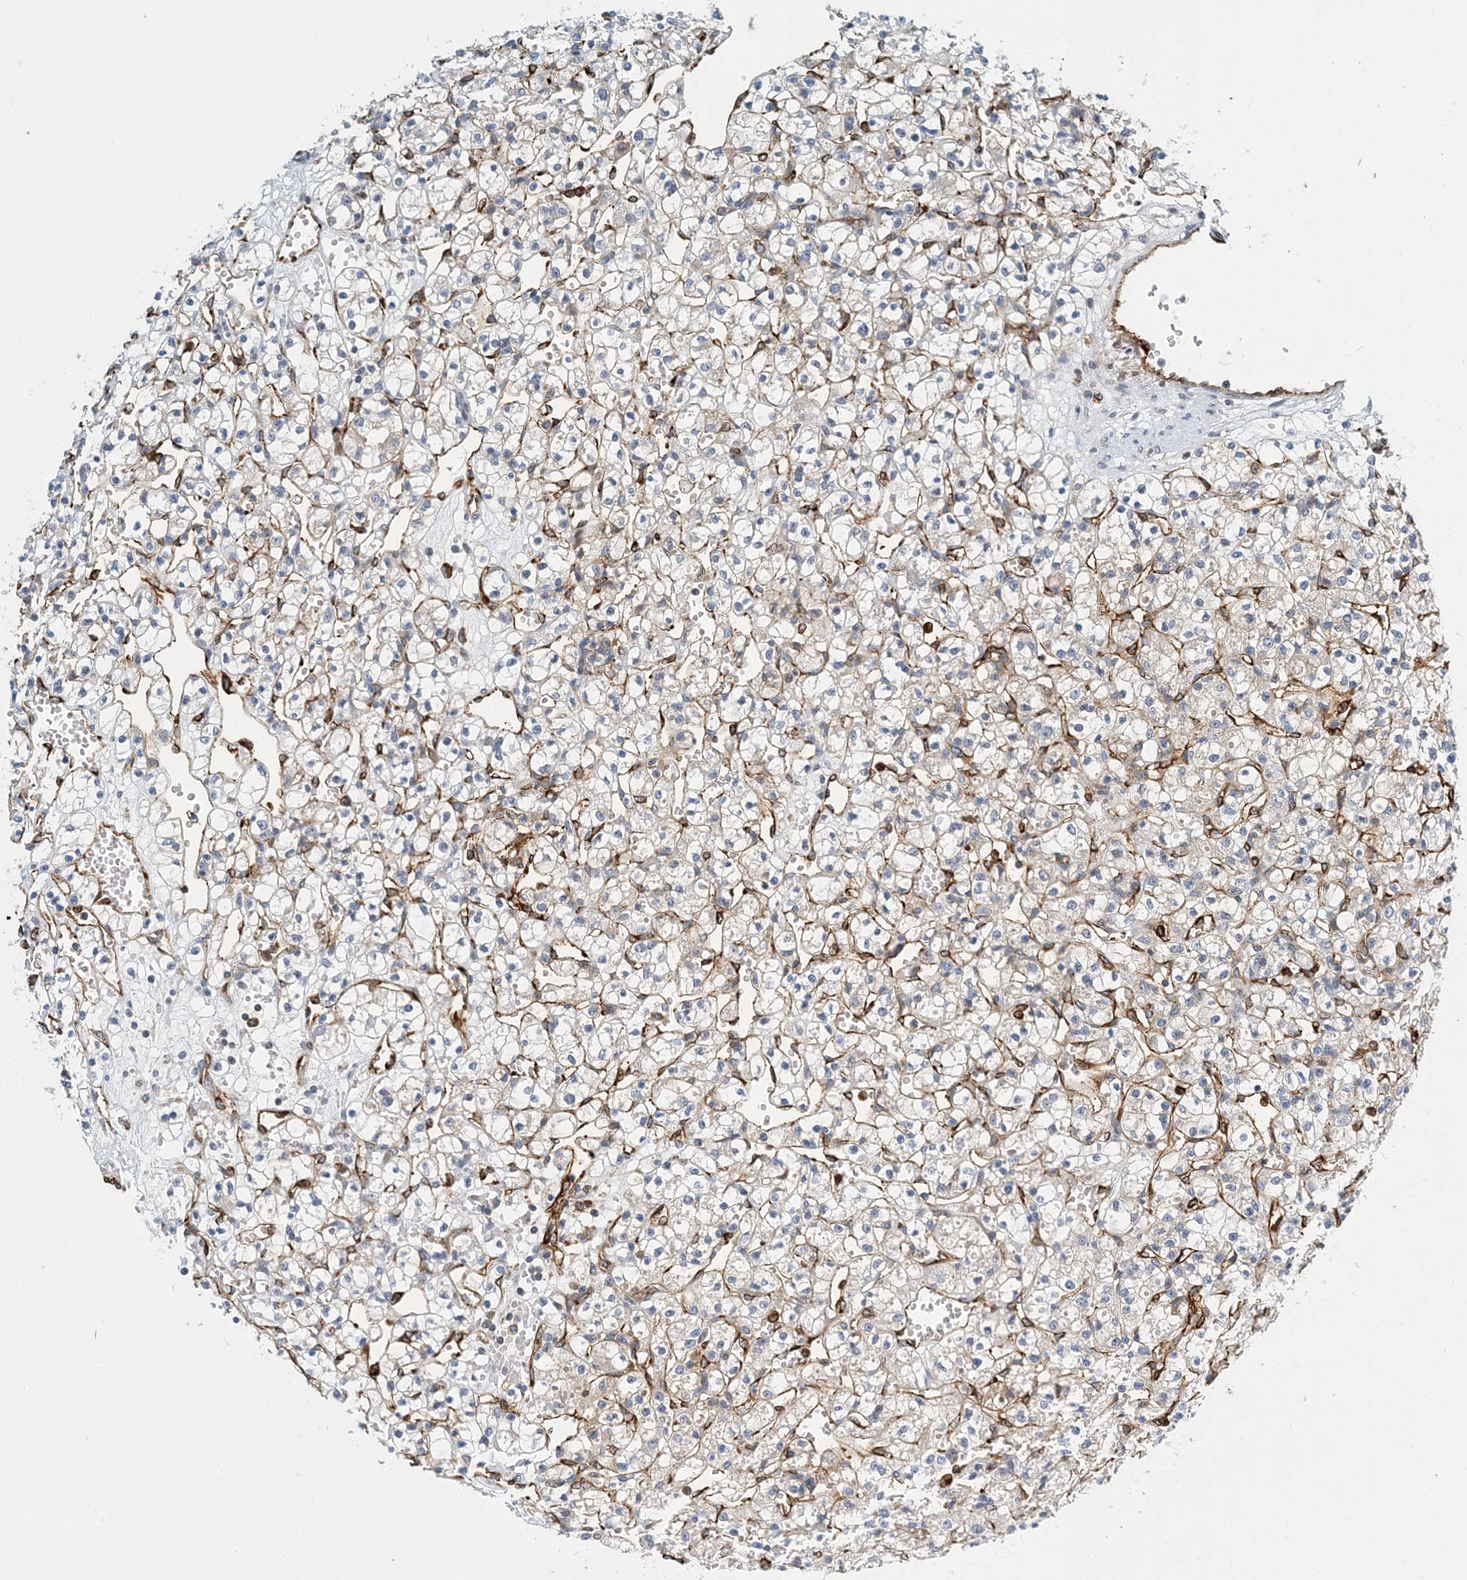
{"staining": {"intensity": "negative", "quantity": "none", "location": "none"}, "tissue": "renal cancer", "cell_type": "Tumor cells", "image_type": "cancer", "snomed": [{"axis": "morphology", "description": "Adenocarcinoma, NOS"}, {"axis": "topography", "description": "Kidney"}], "caption": "A micrograph of human renal cancer (adenocarcinoma) is negative for staining in tumor cells. Brightfield microscopy of immunohistochemistry stained with DAB (3,3'-diaminobenzidine) (brown) and hematoxylin (blue), captured at high magnification.", "gene": "PCDHA2", "patient": {"sex": "female", "age": 59}}